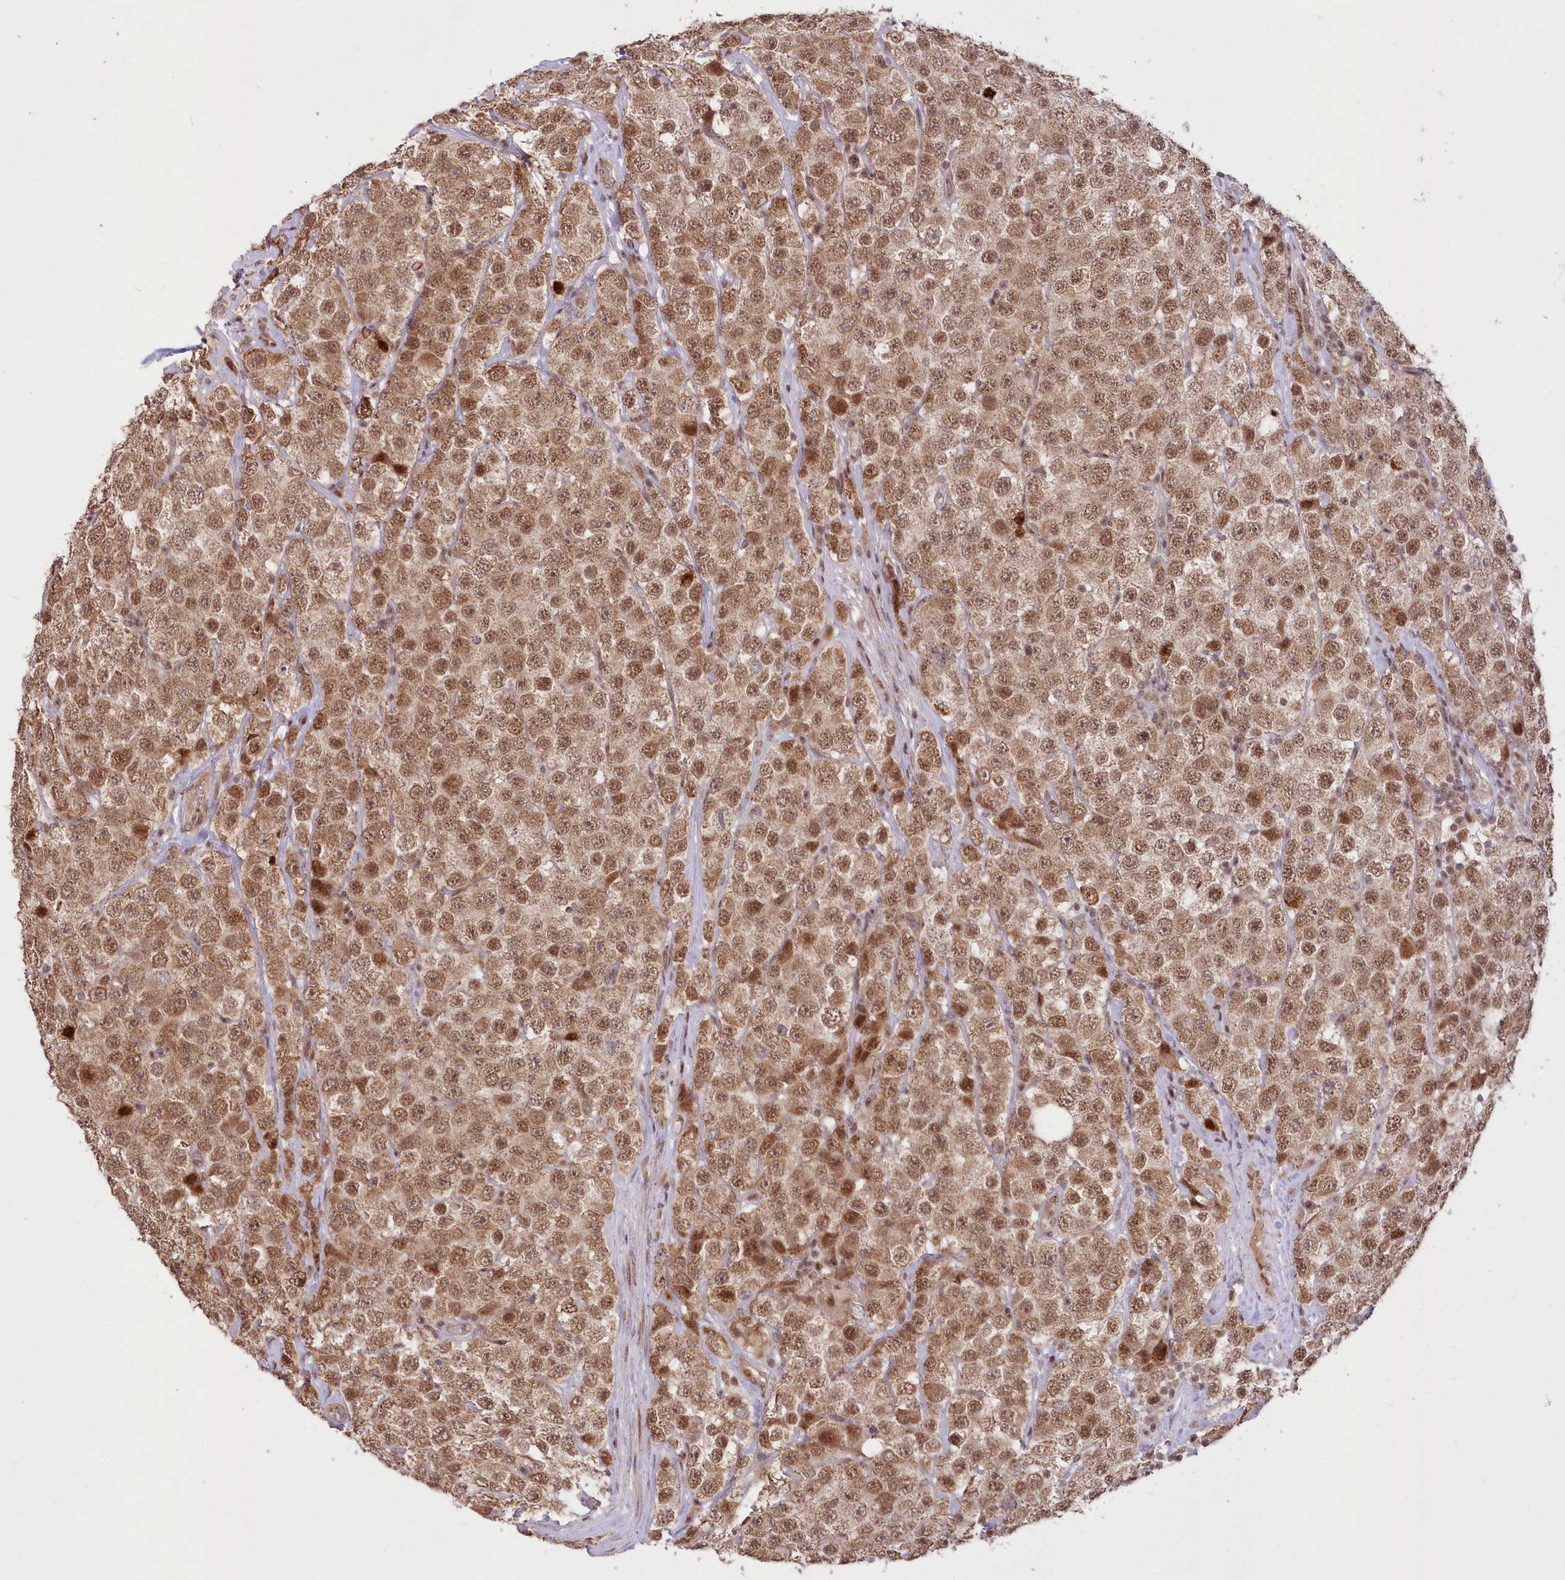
{"staining": {"intensity": "moderate", "quantity": ">75%", "location": "cytoplasmic/membranous,nuclear"}, "tissue": "testis cancer", "cell_type": "Tumor cells", "image_type": "cancer", "snomed": [{"axis": "morphology", "description": "Seminoma, NOS"}, {"axis": "topography", "description": "Testis"}], "caption": "IHC staining of testis cancer (seminoma), which displays medium levels of moderate cytoplasmic/membranous and nuclear staining in about >75% of tumor cells indicating moderate cytoplasmic/membranous and nuclear protein staining. The staining was performed using DAB (brown) for protein detection and nuclei were counterstained in hematoxylin (blue).", "gene": "WBP1L", "patient": {"sex": "male", "age": 28}}